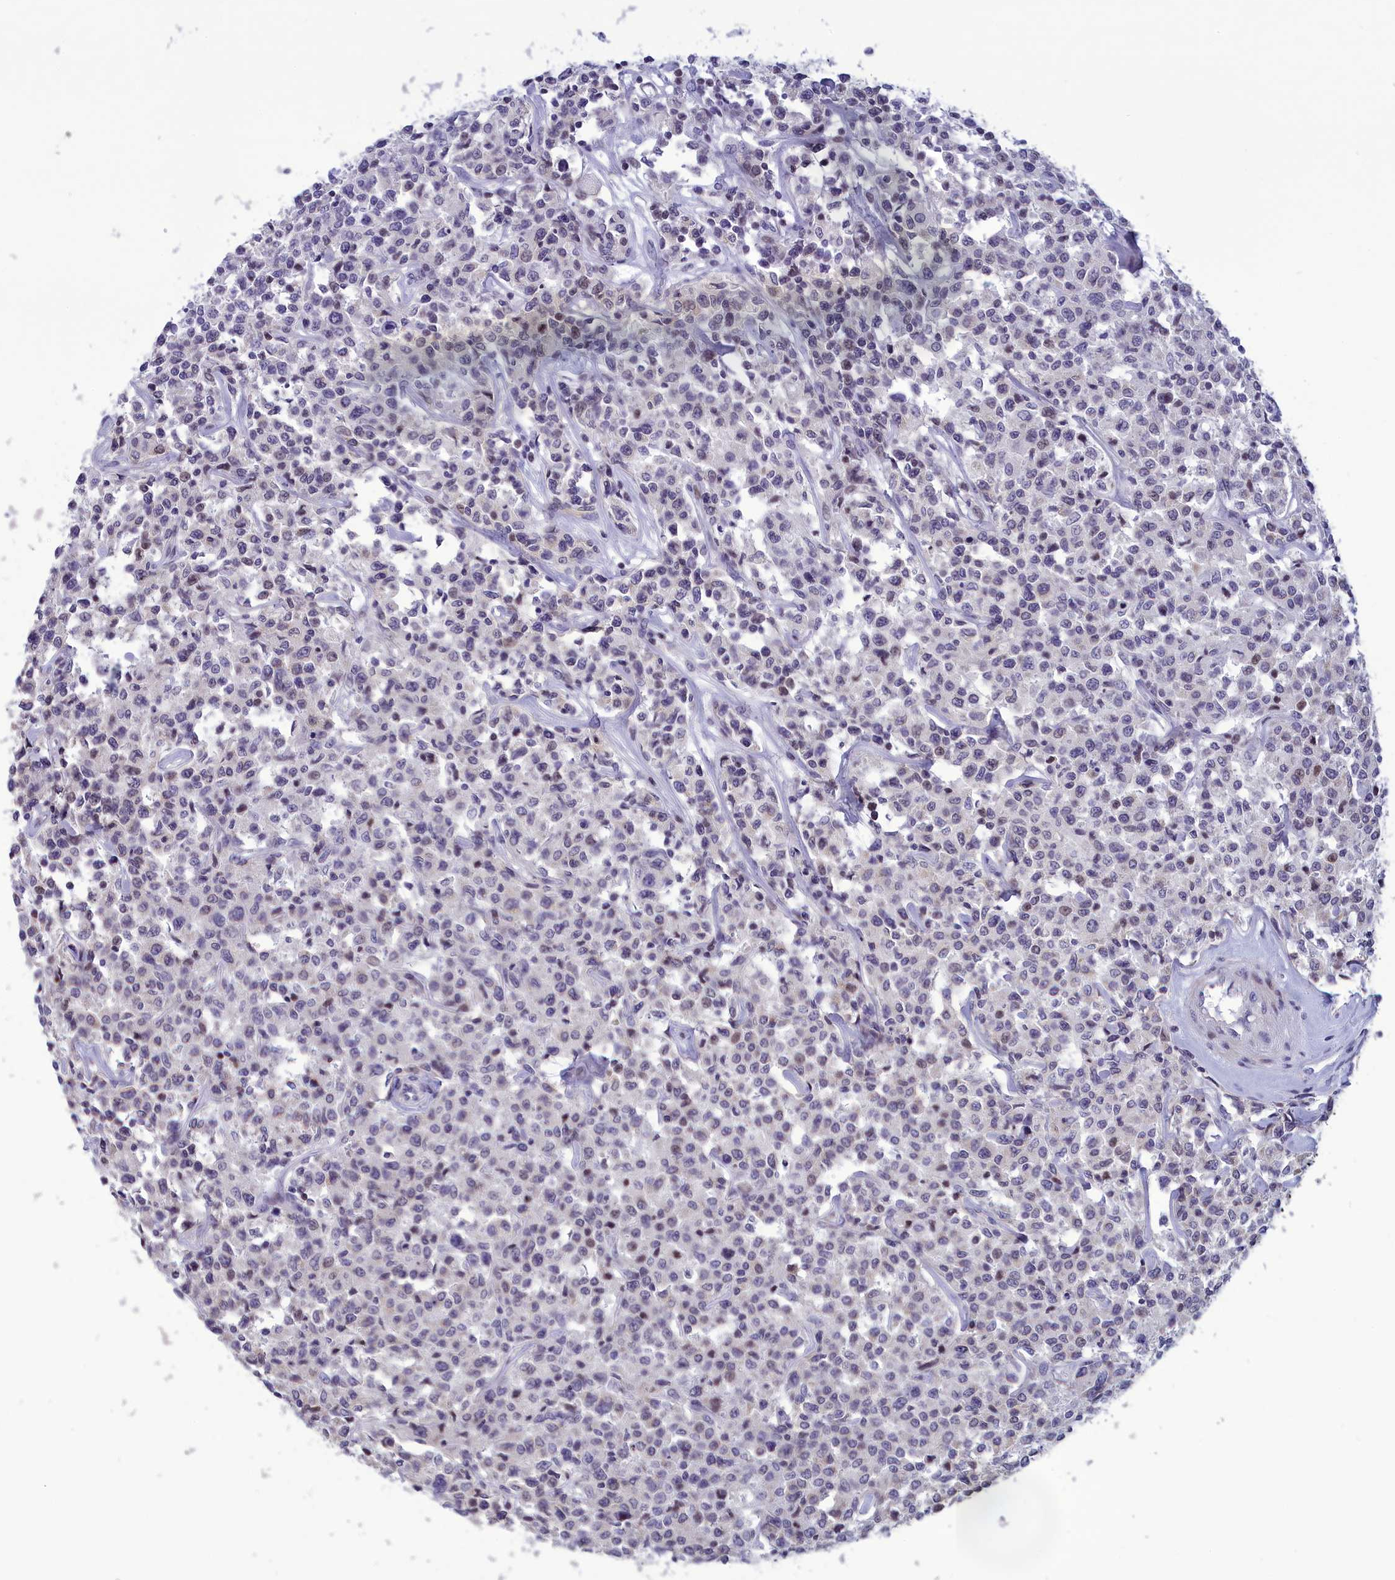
{"staining": {"intensity": "negative", "quantity": "none", "location": "none"}, "tissue": "lymphoma", "cell_type": "Tumor cells", "image_type": "cancer", "snomed": [{"axis": "morphology", "description": "Malignant lymphoma, non-Hodgkin's type, Low grade"}, {"axis": "topography", "description": "Small intestine"}], "caption": "Lymphoma stained for a protein using IHC shows no positivity tumor cells.", "gene": "CORO2A", "patient": {"sex": "female", "age": 59}}